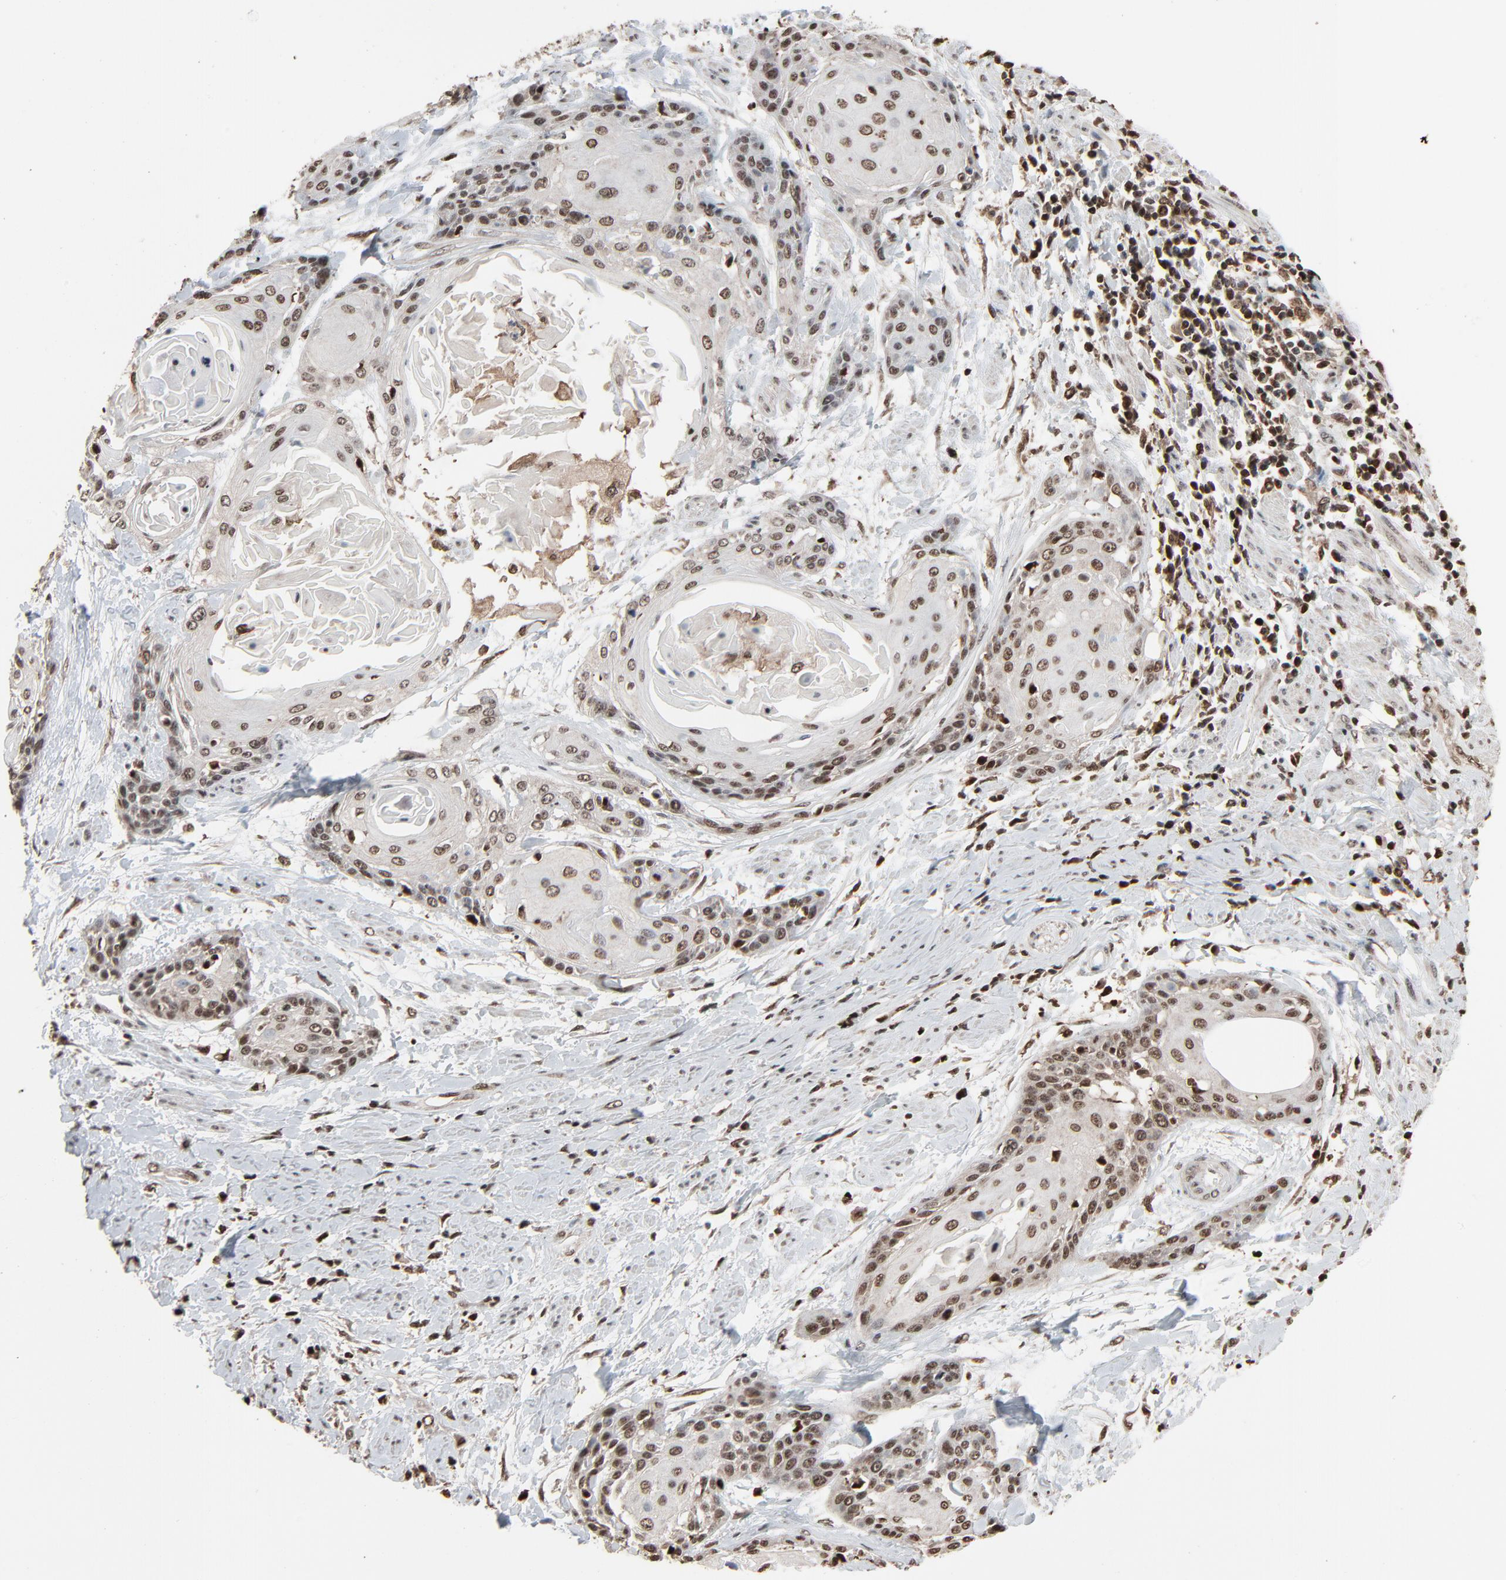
{"staining": {"intensity": "moderate", "quantity": ">75%", "location": "nuclear"}, "tissue": "cervical cancer", "cell_type": "Tumor cells", "image_type": "cancer", "snomed": [{"axis": "morphology", "description": "Squamous cell carcinoma, NOS"}, {"axis": "topography", "description": "Cervix"}], "caption": "Approximately >75% of tumor cells in human cervical cancer show moderate nuclear protein expression as visualized by brown immunohistochemical staining.", "gene": "RPS6KA3", "patient": {"sex": "female", "age": 57}}